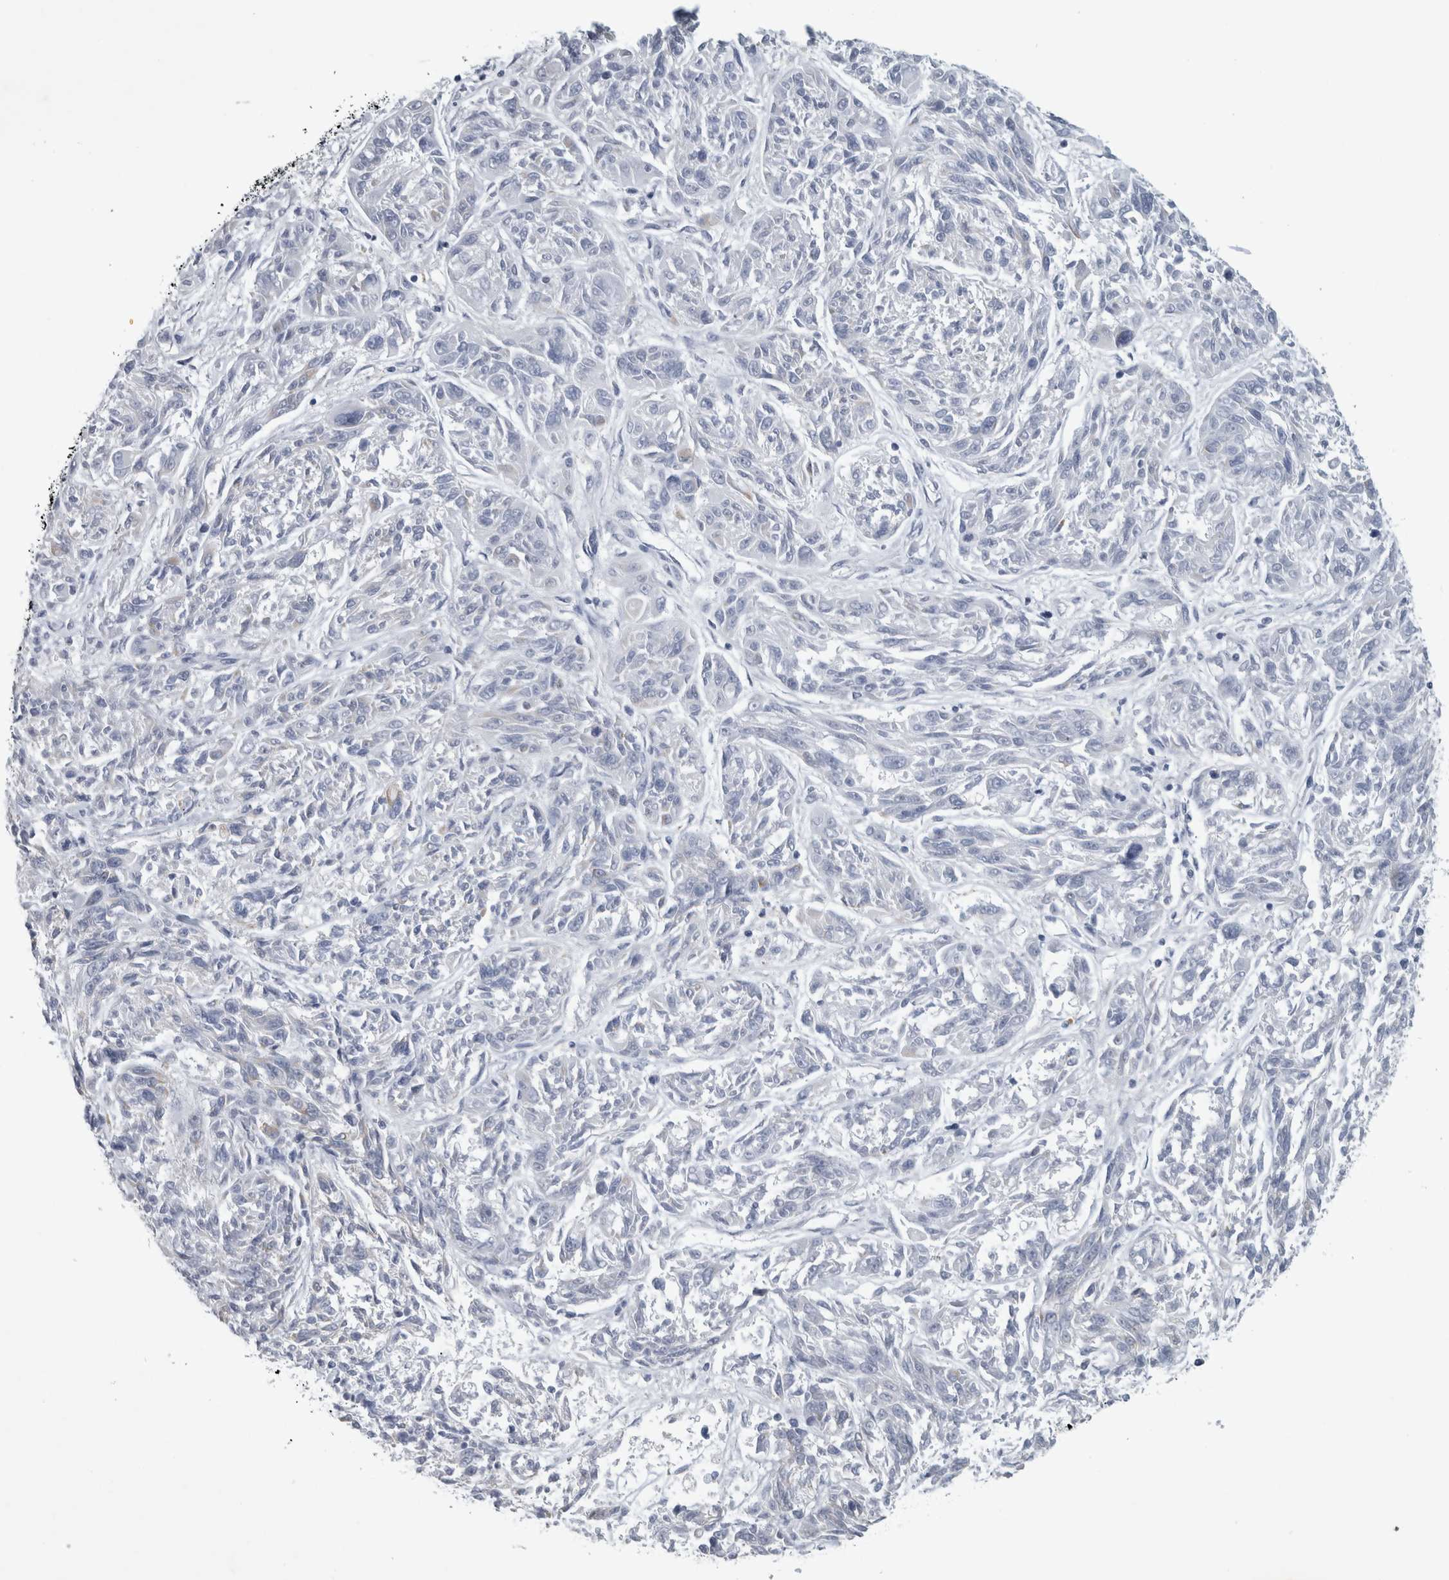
{"staining": {"intensity": "negative", "quantity": "none", "location": "none"}, "tissue": "melanoma", "cell_type": "Tumor cells", "image_type": "cancer", "snomed": [{"axis": "morphology", "description": "Malignant melanoma, NOS"}, {"axis": "topography", "description": "Skin"}], "caption": "A histopathology image of melanoma stained for a protein shows no brown staining in tumor cells.", "gene": "FXYD7", "patient": {"sex": "male", "age": 53}}